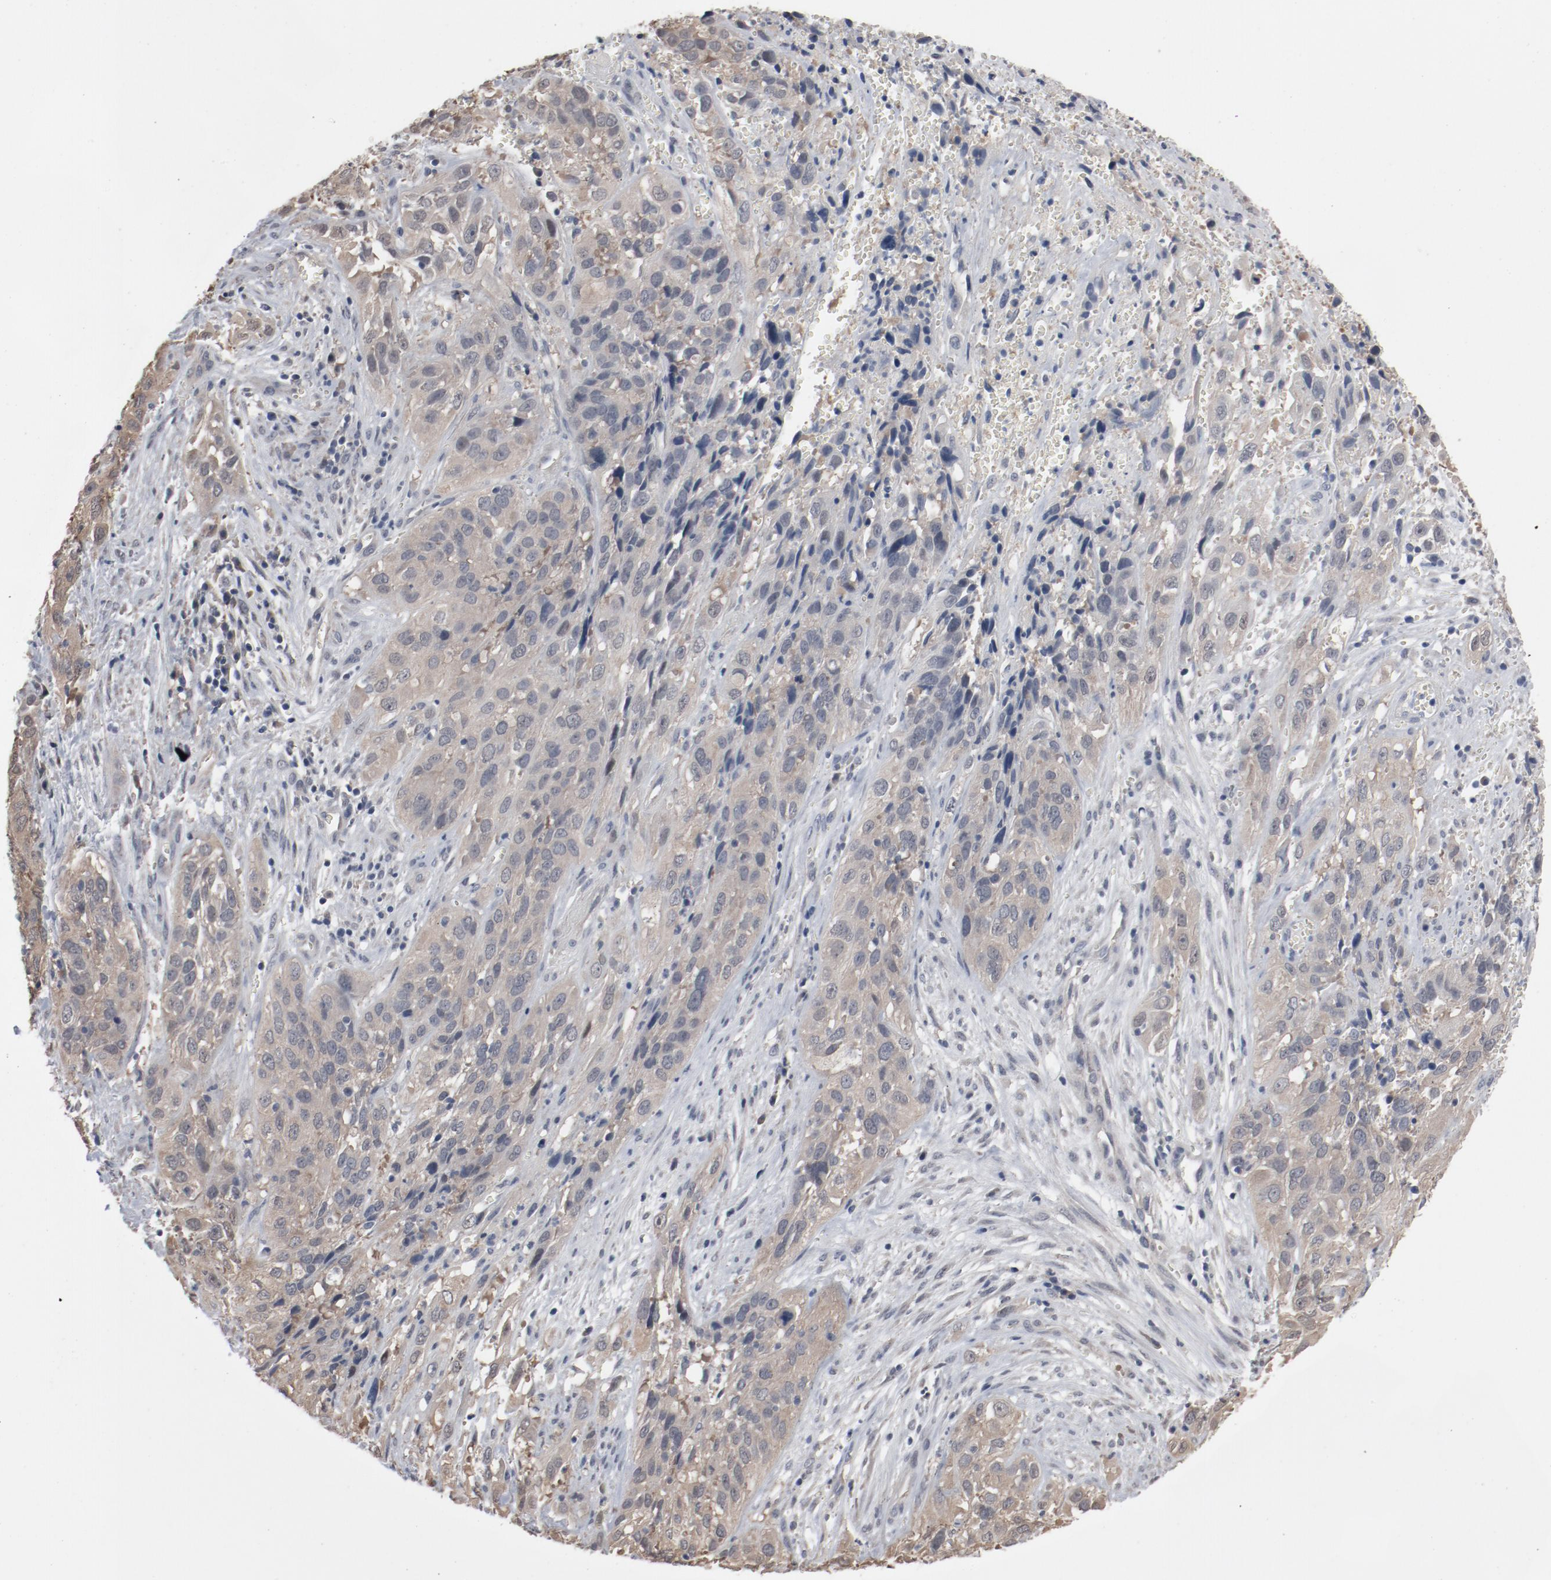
{"staining": {"intensity": "weak", "quantity": ">75%", "location": "cytoplasmic/membranous"}, "tissue": "cervical cancer", "cell_type": "Tumor cells", "image_type": "cancer", "snomed": [{"axis": "morphology", "description": "Squamous cell carcinoma, NOS"}, {"axis": "topography", "description": "Cervix"}], "caption": "Brown immunohistochemical staining in cervical cancer (squamous cell carcinoma) shows weak cytoplasmic/membranous positivity in approximately >75% of tumor cells.", "gene": "DNAL4", "patient": {"sex": "female", "age": 32}}